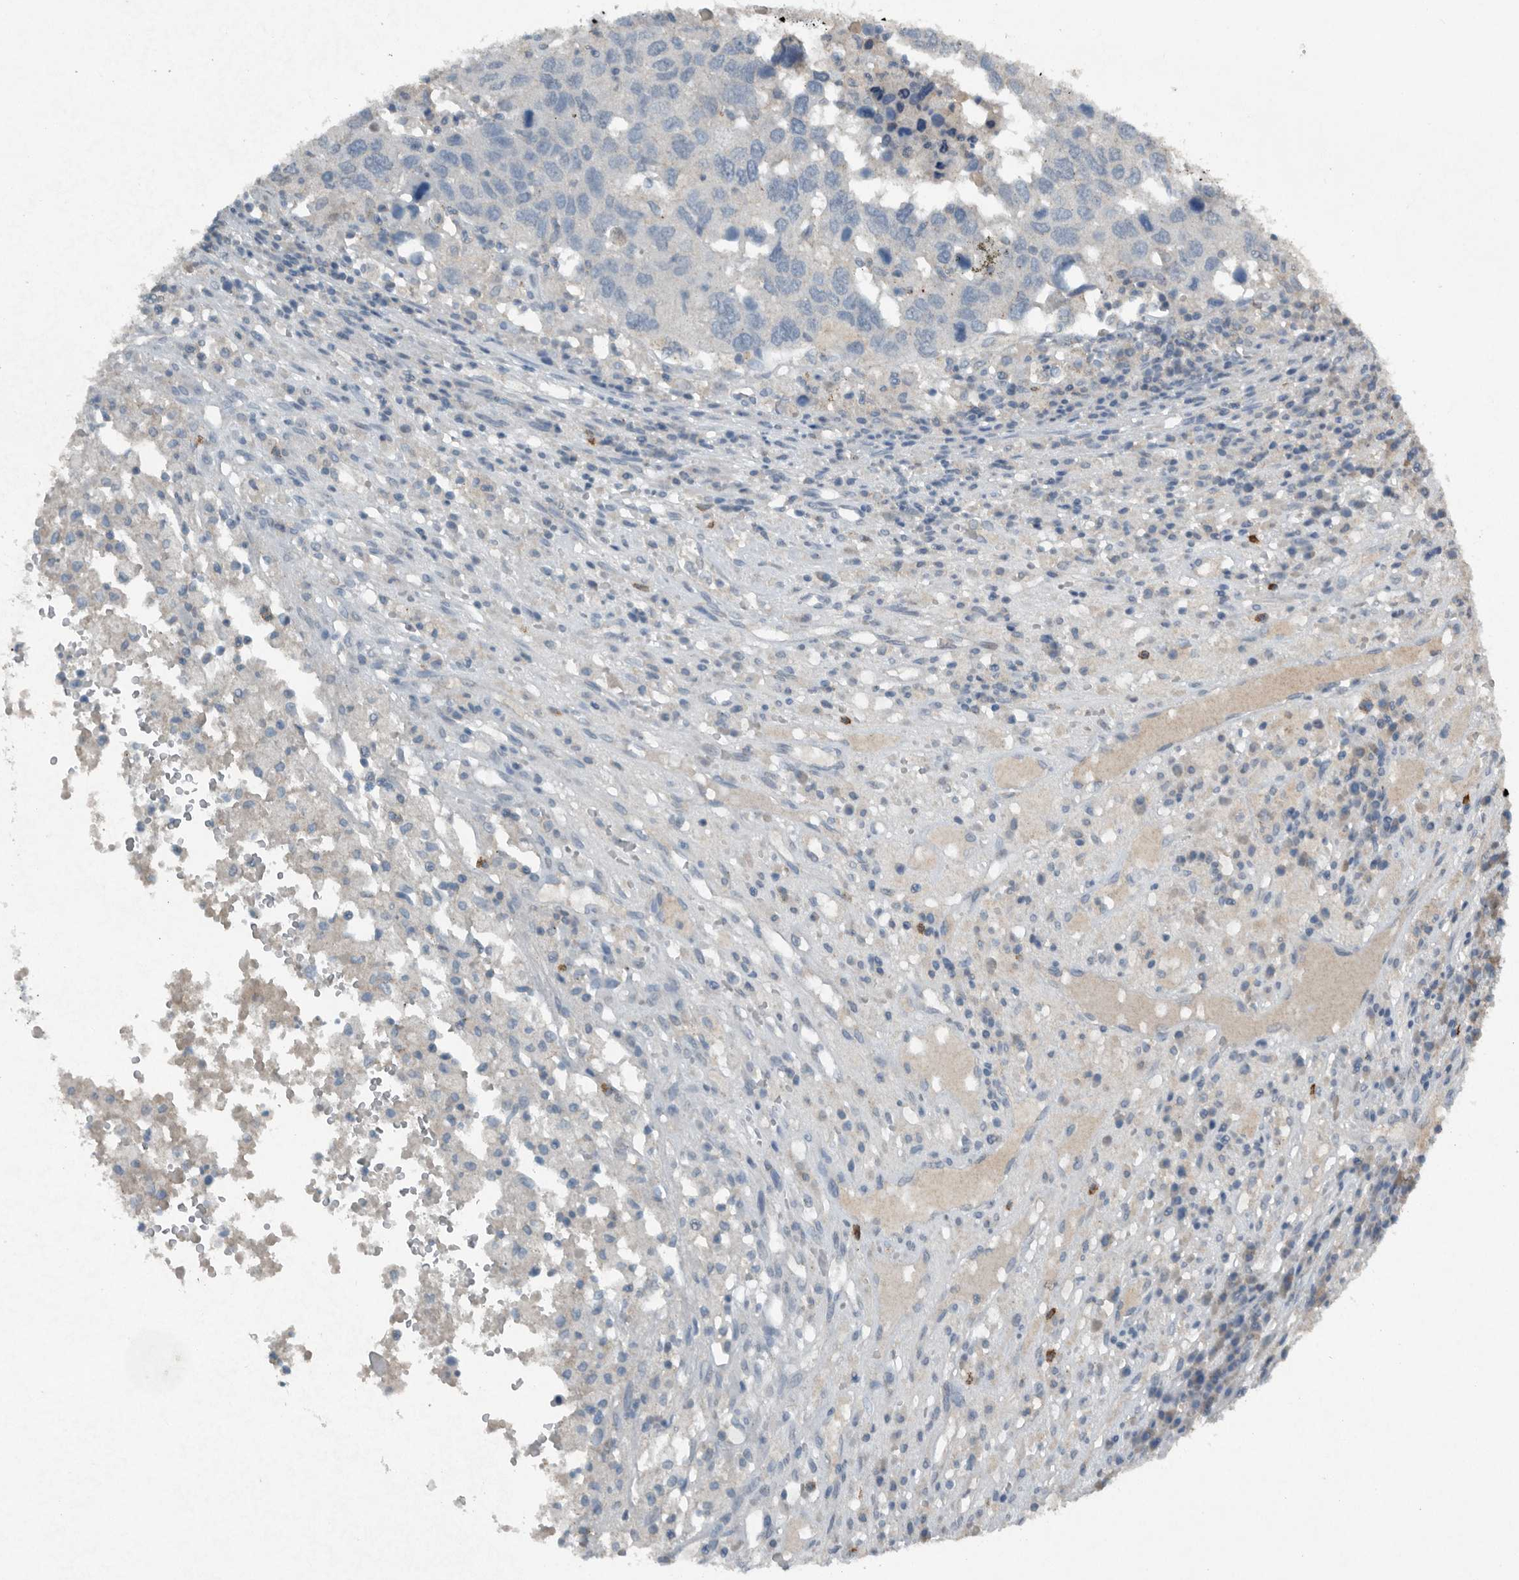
{"staining": {"intensity": "negative", "quantity": "none", "location": "none"}, "tissue": "head and neck cancer", "cell_type": "Tumor cells", "image_type": "cancer", "snomed": [{"axis": "morphology", "description": "Squamous cell carcinoma, NOS"}, {"axis": "topography", "description": "Head-Neck"}], "caption": "Tumor cells show no significant staining in head and neck cancer (squamous cell carcinoma).", "gene": "IL20", "patient": {"sex": "male", "age": 66}}